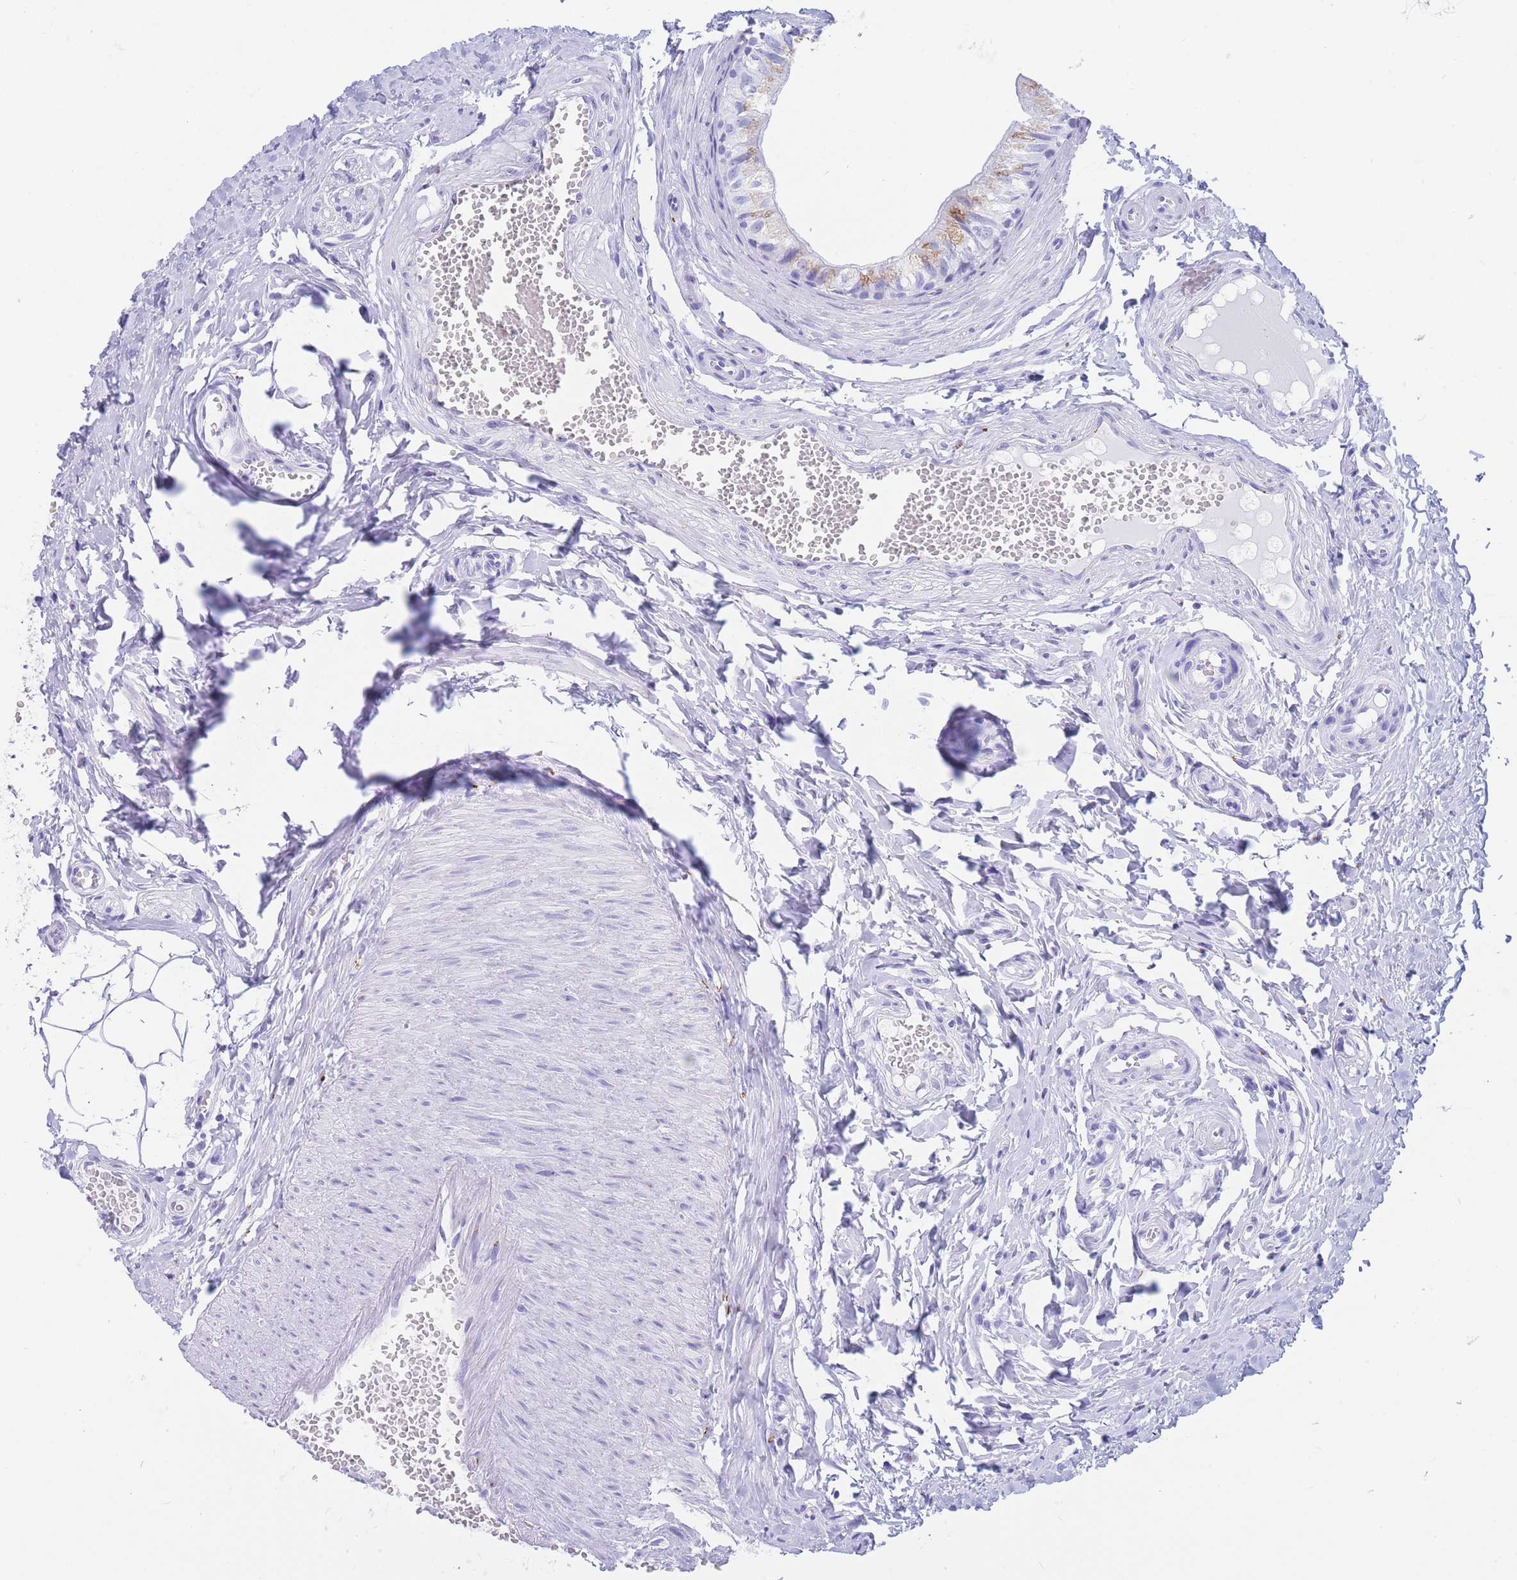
{"staining": {"intensity": "strong", "quantity": "25%-75%", "location": "cytoplasmic/membranous"}, "tissue": "epididymis", "cell_type": "Glandular cells", "image_type": "normal", "snomed": [{"axis": "morphology", "description": "Normal tissue, NOS"}, {"axis": "topography", "description": "Epididymis"}], "caption": "Epididymis stained with immunohistochemistry (IHC) demonstrates strong cytoplasmic/membranous expression in about 25%-75% of glandular cells. The protein is stained brown, and the nuclei are stained in blue (DAB (3,3'-diaminobenzidine) IHC with brightfield microscopy, high magnification).", "gene": "FAM3C", "patient": {"sex": "male", "age": 37}}